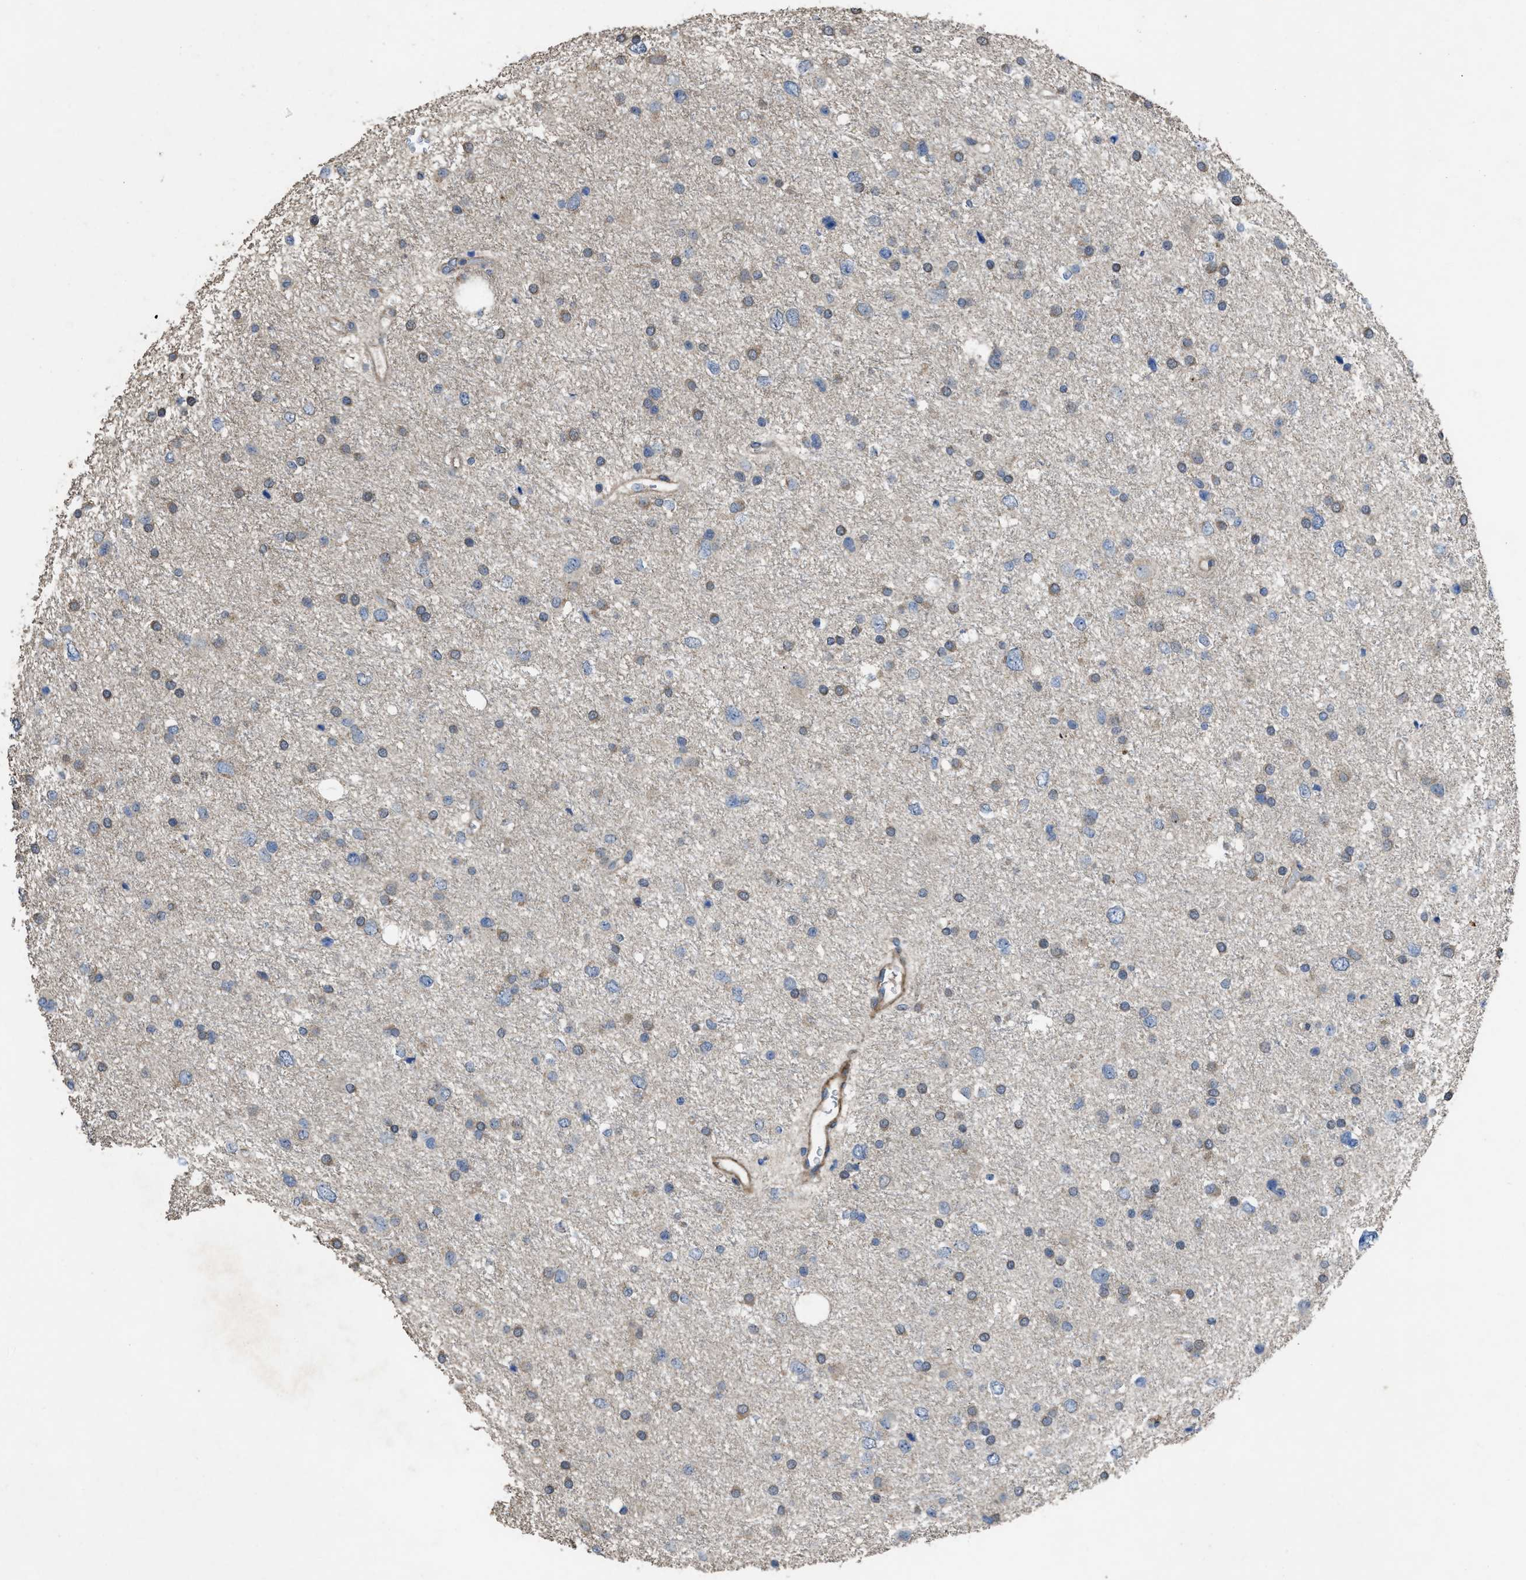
{"staining": {"intensity": "weak", "quantity": "25%-75%", "location": "cytoplasmic/membranous"}, "tissue": "glioma", "cell_type": "Tumor cells", "image_type": "cancer", "snomed": [{"axis": "morphology", "description": "Glioma, malignant, Low grade"}, {"axis": "topography", "description": "Brain"}], "caption": "Weak cytoplasmic/membranous positivity for a protein is present in about 25%-75% of tumor cells of malignant glioma (low-grade) using IHC.", "gene": "ARL6", "patient": {"sex": "female", "age": 37}}